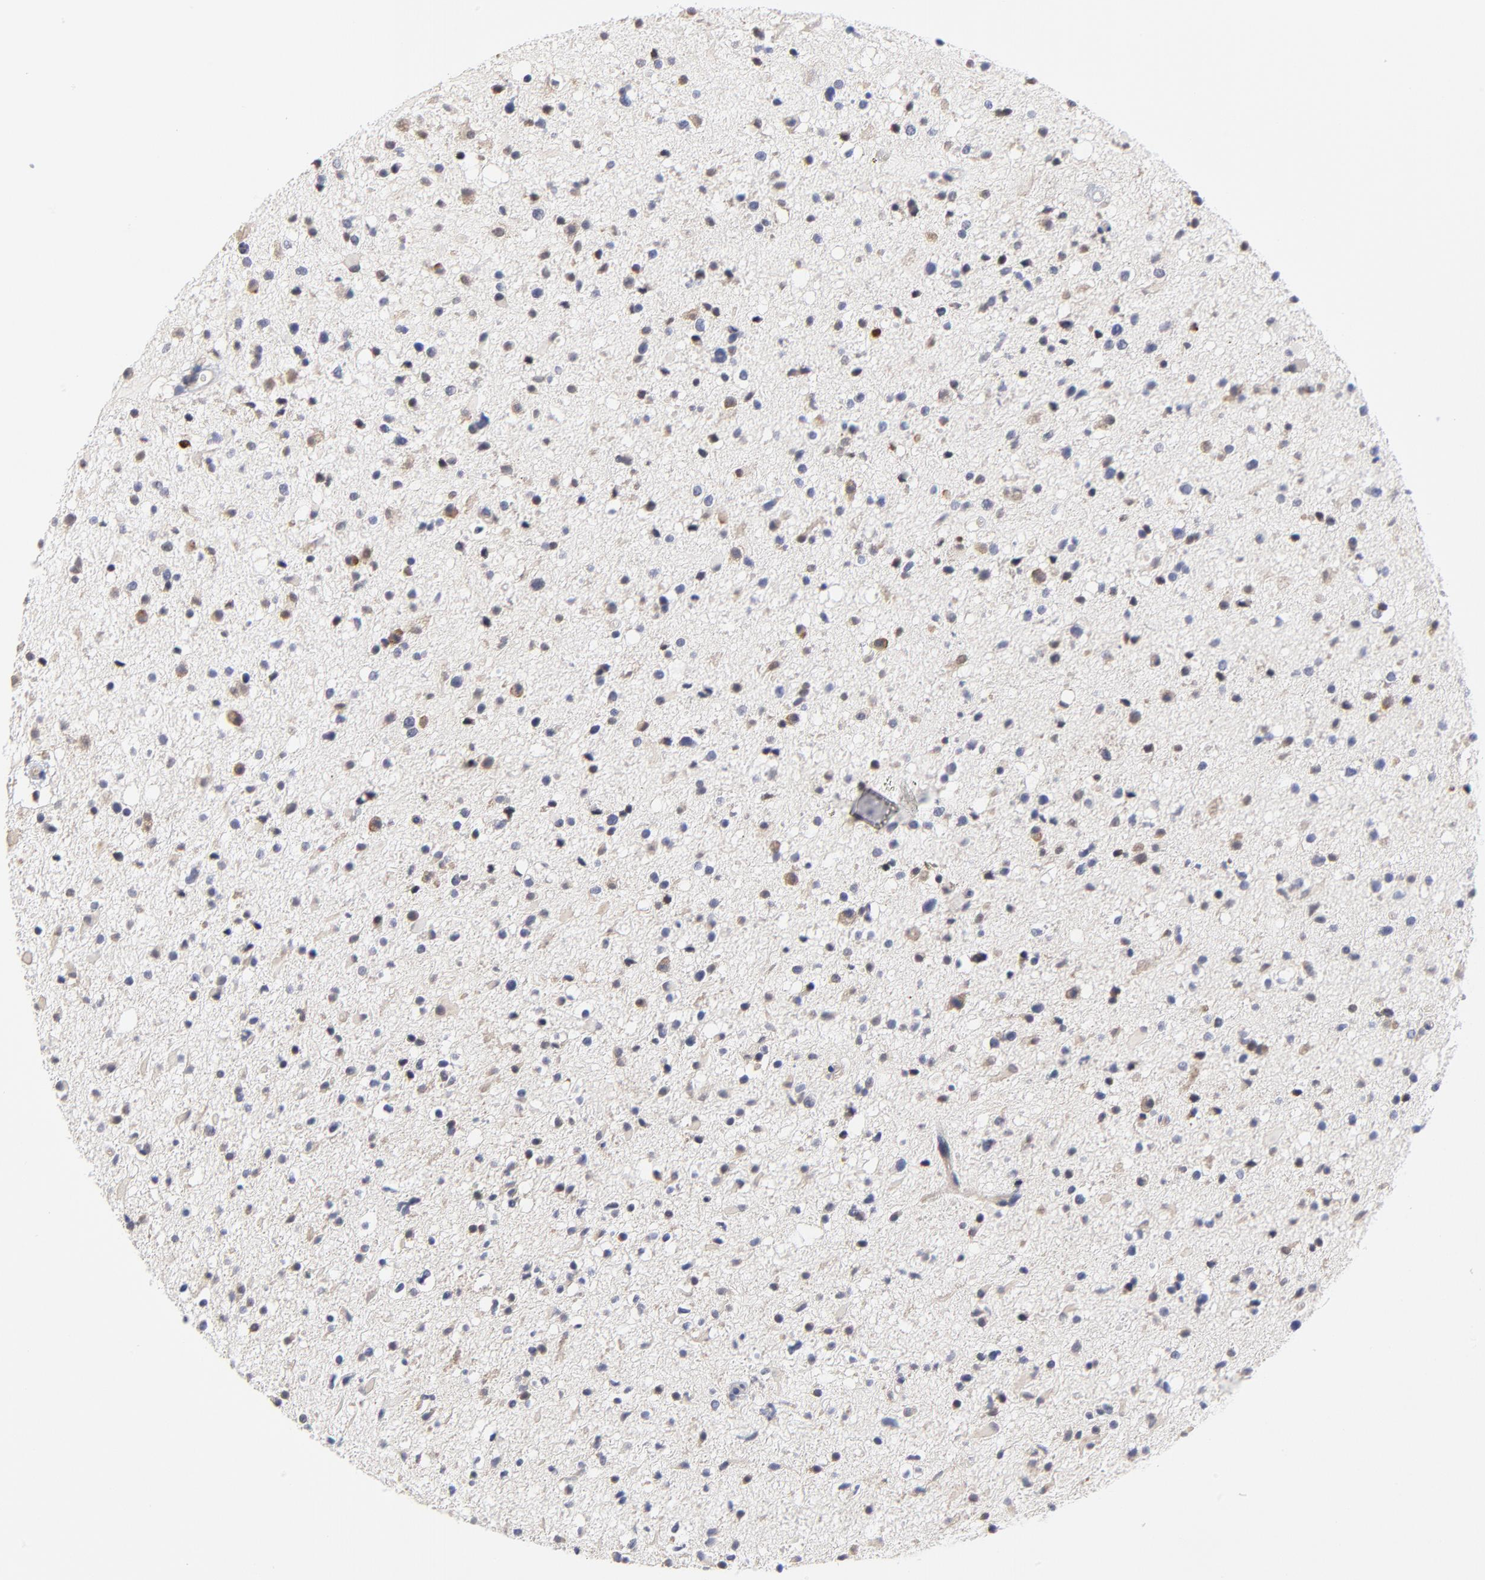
{"staining": {"intensity": "moderate", "quantity": "<25%", "location": "cytoplasmic/membranous"}, "tissue": "glioma", "cell_type": "Tumor cells", "image_type": "cancer", "snomed": [{"axis": "morphology", "description": "Glioma, malignant, High grade"}, {"axis": "topography", "description": "Brain"}], "caption": "High-magnification brightfield microscopy of malignant glioma (high-grade) stained with DAB (3,3'-diaminobenzidine) (brown) and counterstained with hematoxylin (blue). tumor cells exhibit moderate cytoplasmic/membranous expression is present in approximately<25% of cells.", "gene": "ZNF157", "patient": {"sex": "male", "age": 33}}